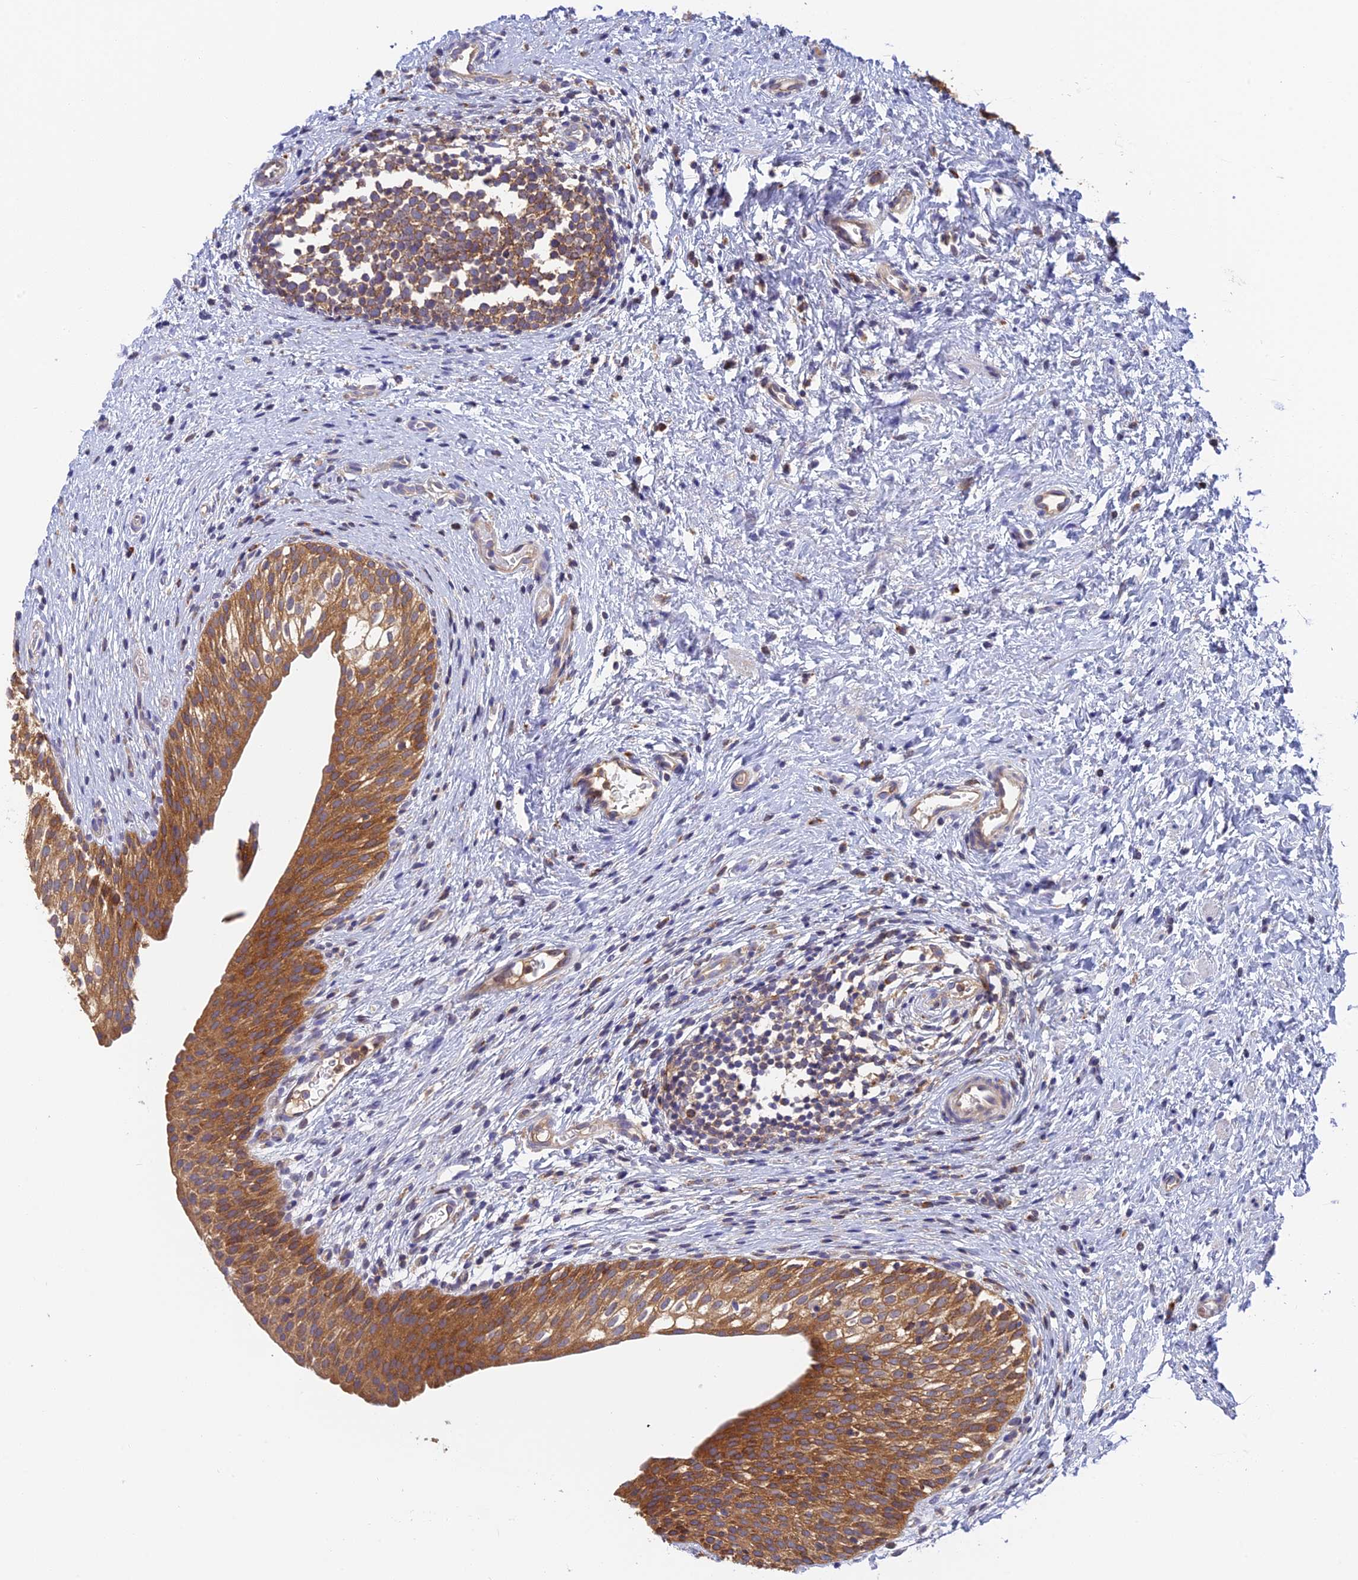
{"staining": {"intensity": "moderate", "quantity": ">75%", "location": "cytoplasmic/membranous"}, "tissue": "urinary bladder", "cell_type": "Urothelial cells", "image_type": "normal", "snomed": [{"axis": "morphology", "description": "Normal tissue, NOS"}, {"axis": "topography", "description": "Urinary bladder"}], "caption": "The immunohistochemical stain labels moderate cytoplasmic/membranous expression in urothelial cells of normal urinary bladder. (IHC, brightfield microscopy, high magnification).", "gene": "IPO5", "patient": {"sex": "male", "age": 1}}